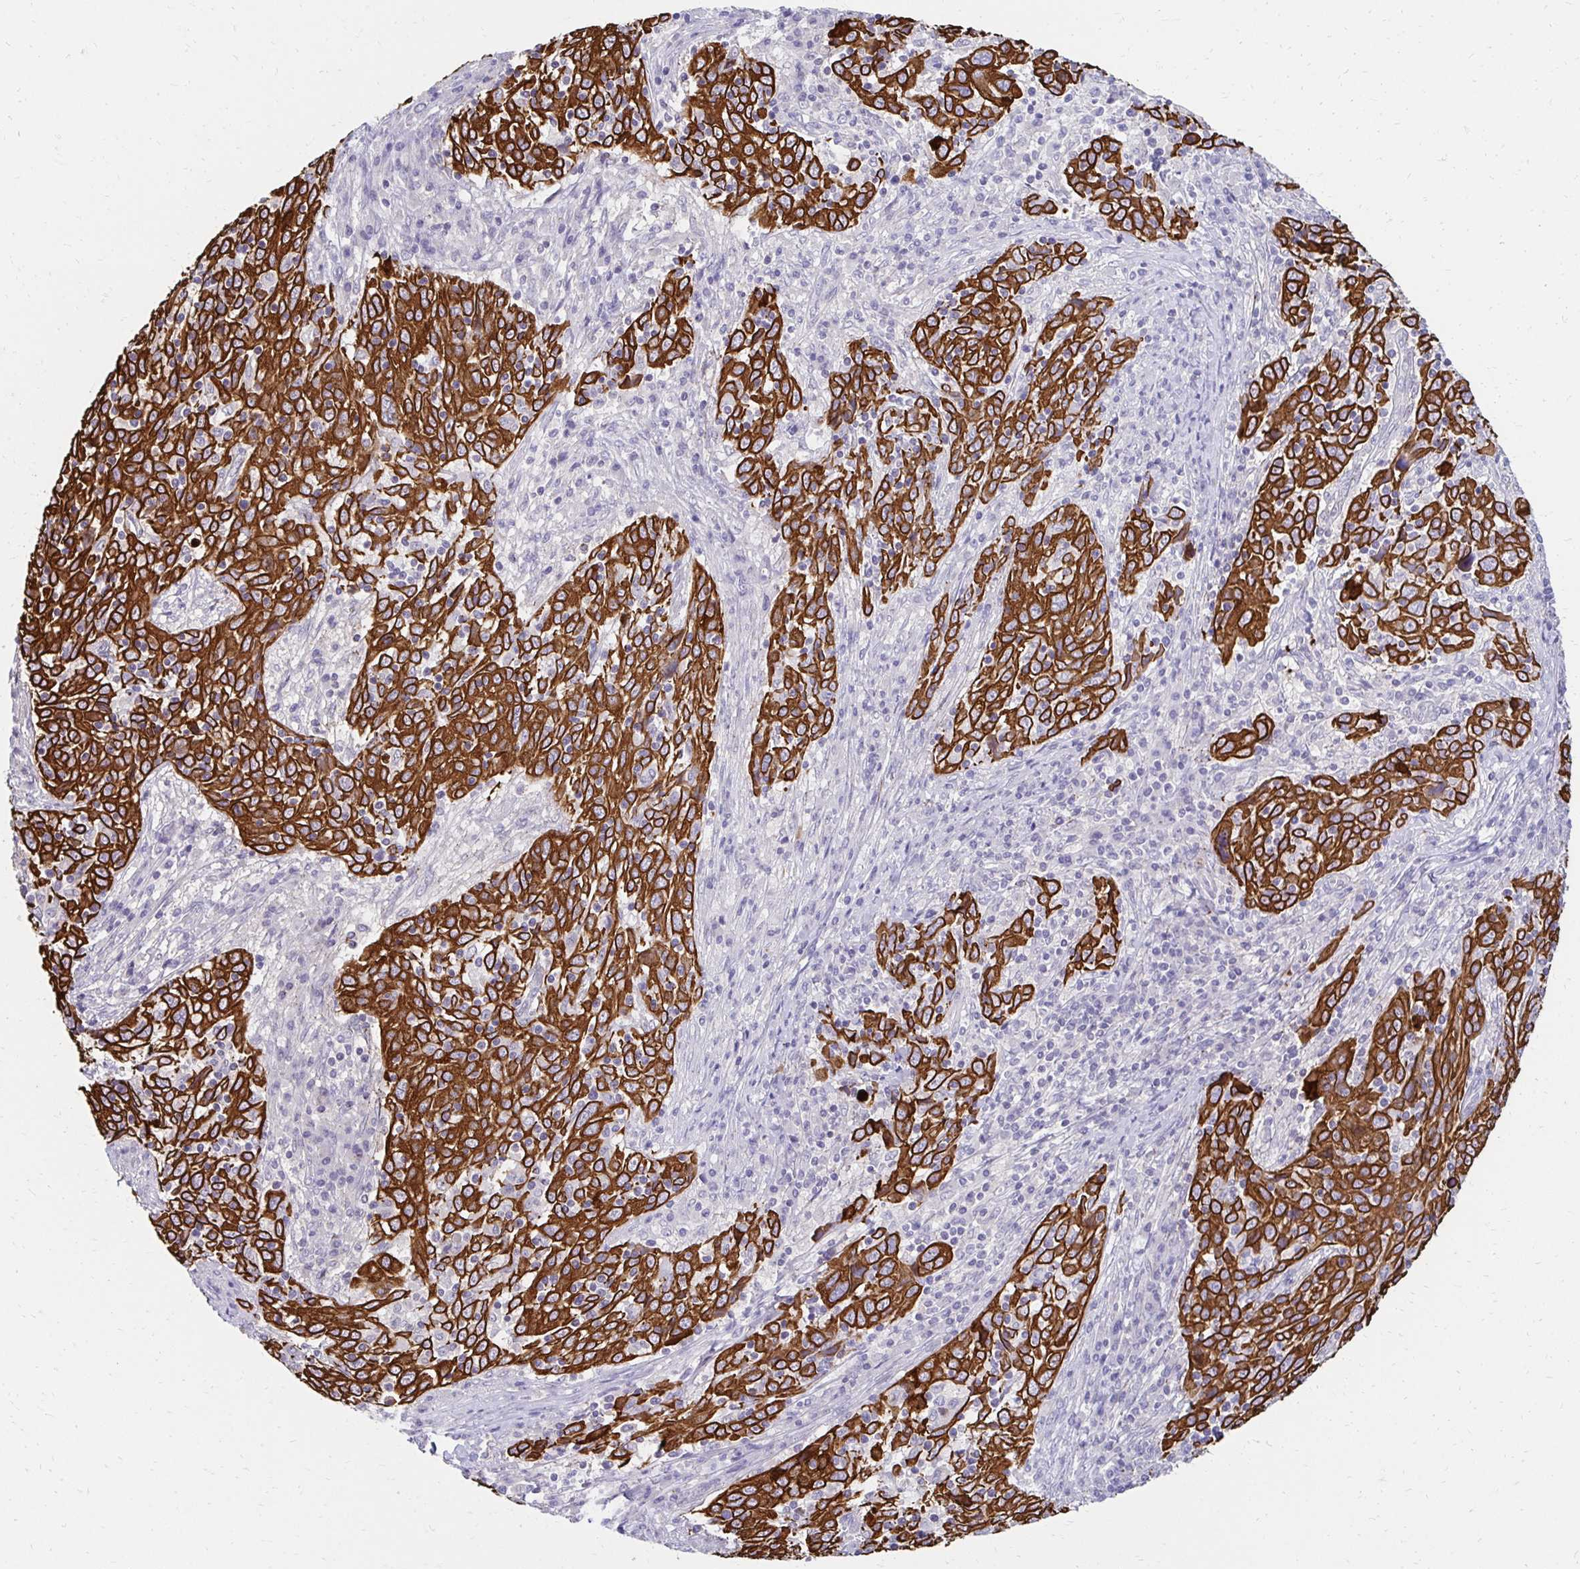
{"staining": {"intensity": "strong", "quantity": ">75%", "location": "cytoplasmic/membranous"}, "tissue": "cervical cancer", "cell_type": "Tumor cells", "image_type": "cancer", "snomed": [{"axis": "morphology", "description": "Squamous cell carcinoma, NOS"}, {"axis": "topography", "description": "Cervix"}], "caption": "Strong cytoplasmic/membranous expression for a protein is seen in about >75% of tumor cells of cervical squamous cell carcinoma using IHC.", "gene": "C1QTNF2", "patient": {"sex": "female", "age": 46}}